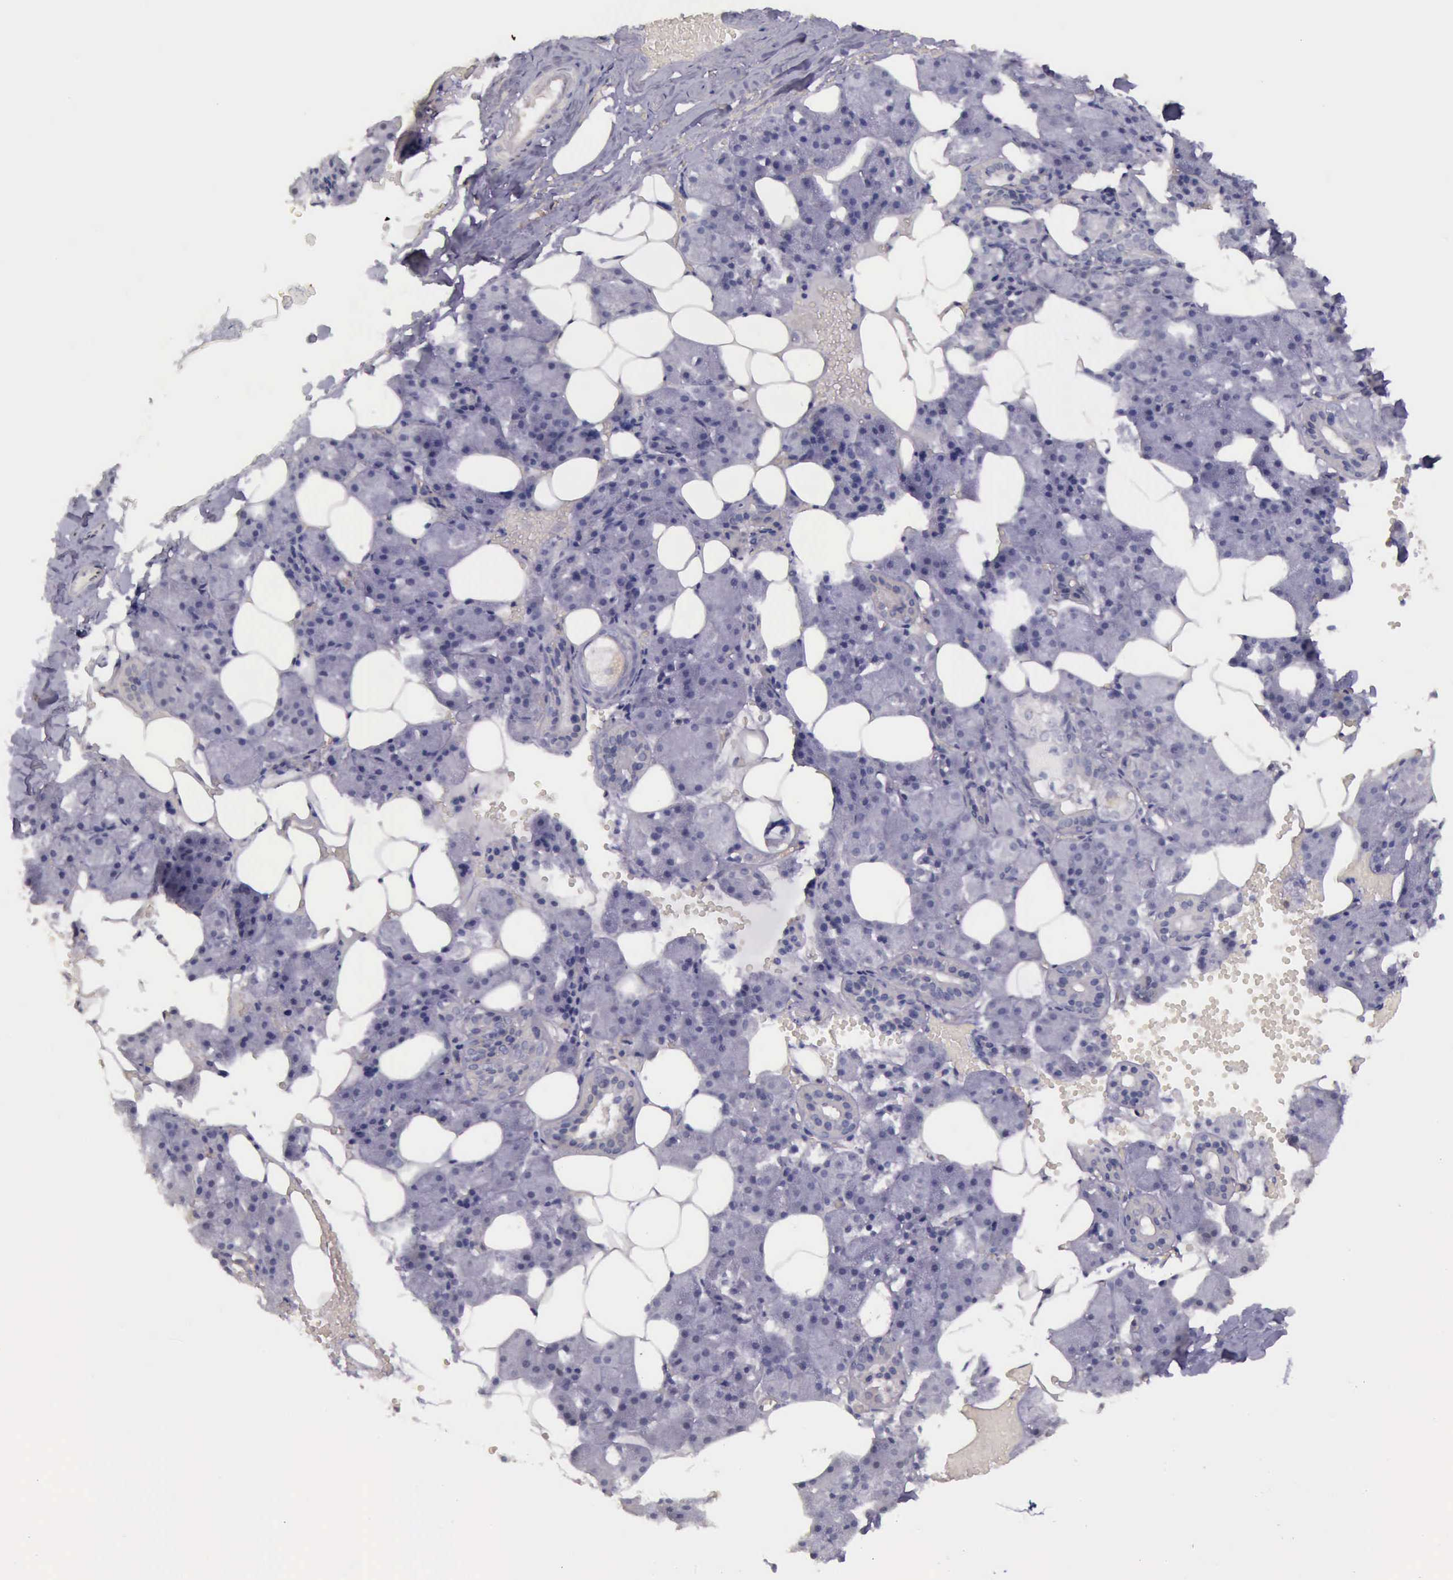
{"staining": {"intensity": "negative", "quantity": "none", "location": "none"}, "tissue": "salivary gland", "cell_type": "Glandular cells", "image_type": "normal", "snomed": [{"axis": "morphology", "description": "Normal tissue, NOS"}, {"axis": "topography", "description": "Salivary gland"}], "caption": "This is an IHC image of normal salivary gland. There is no expression in glandular cells.", "gene": "TCEANC", "patient": {"sex": "female", "age": 55}}